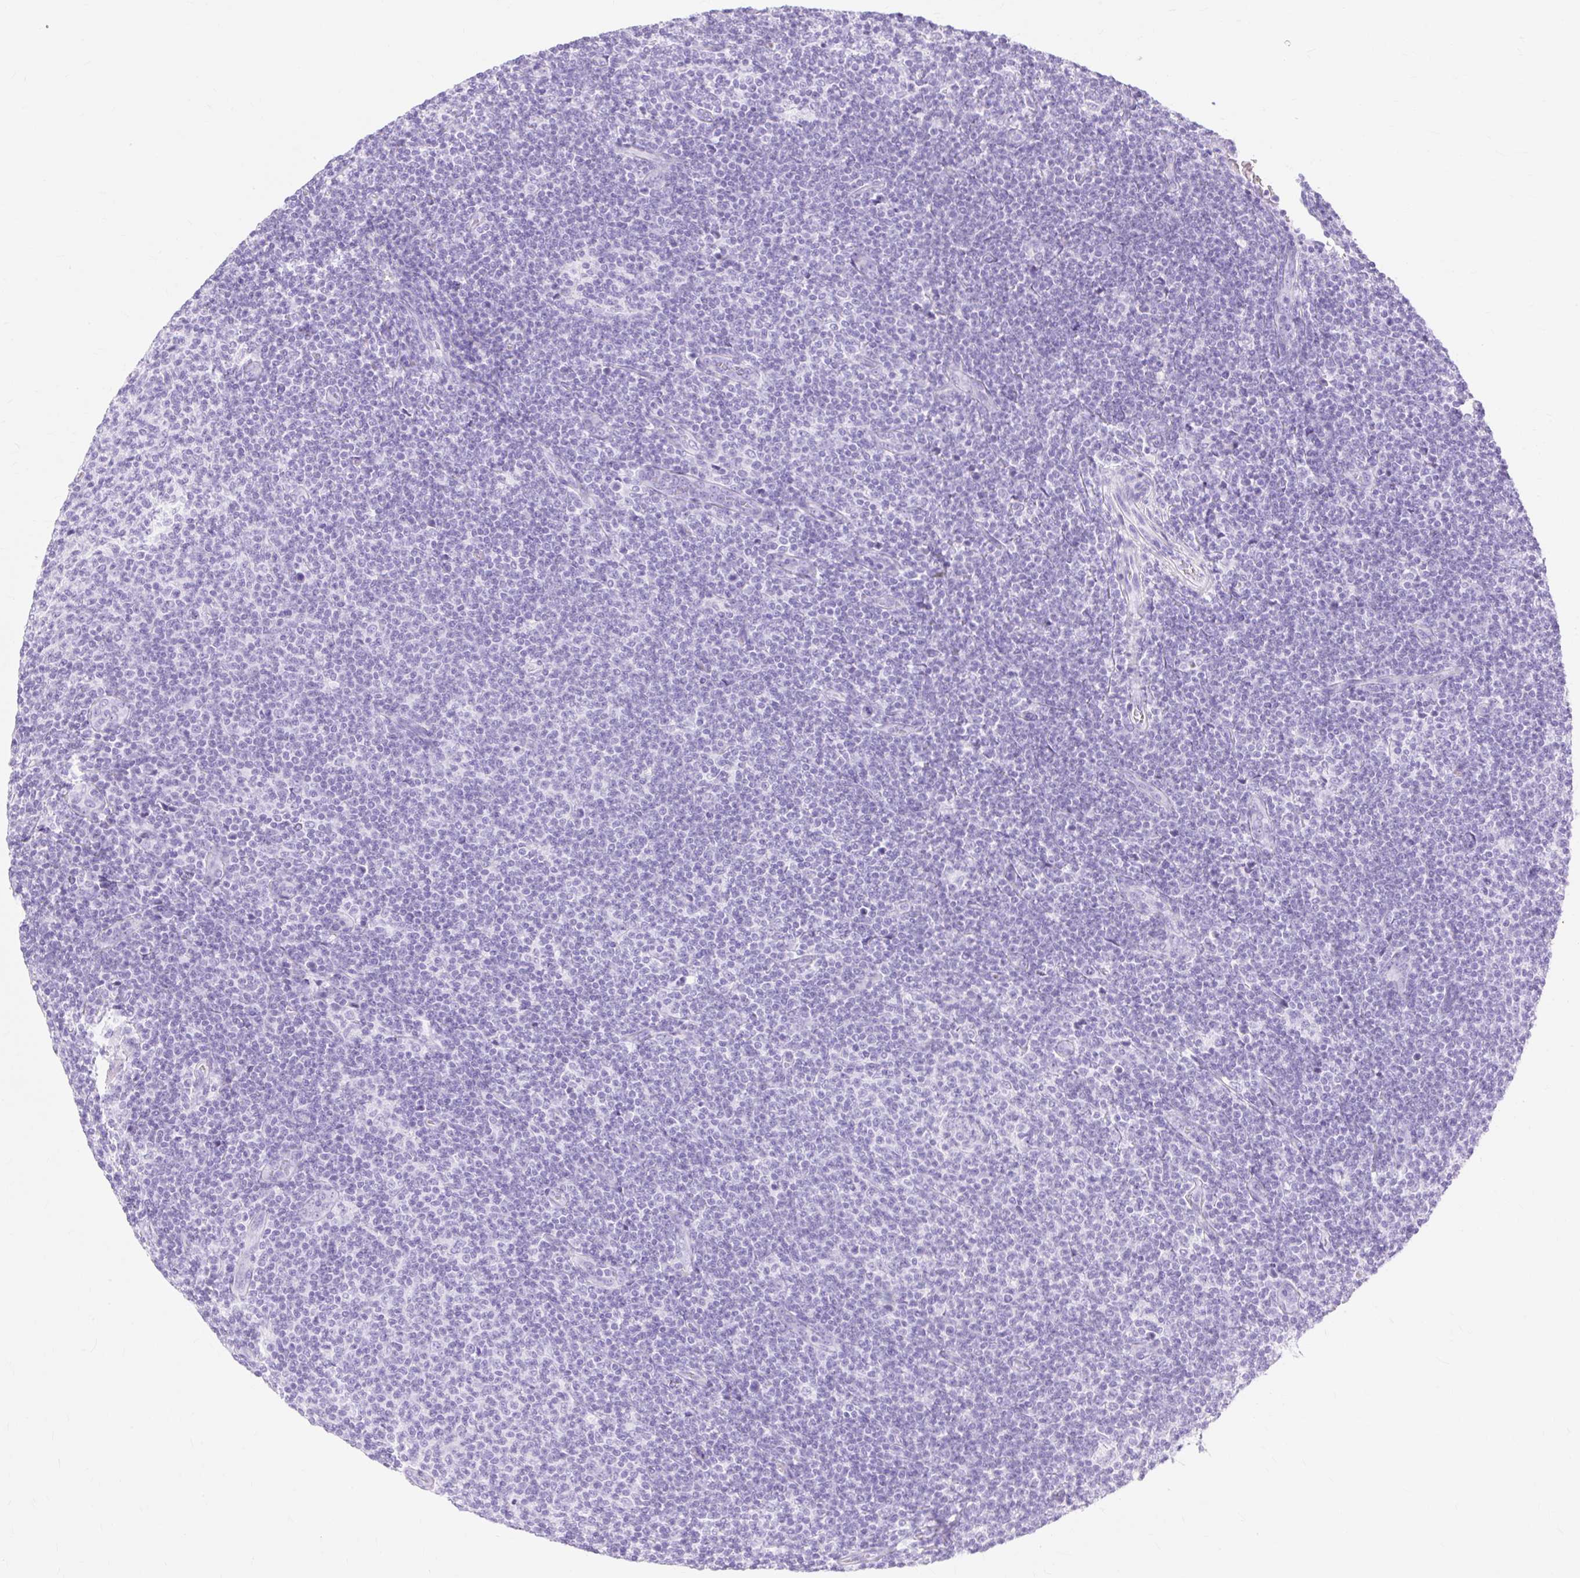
{"staining": {"intensity": "negative", "quantity": "none", "location": "none"}, "tissue": "lymphoma", "cell_type": "Tumor cells", "image_type": "cancer", "snomed": [{"axis": "morphology", "description": "Malignant lymphoma, non-Hodgkin's type, Low grade"}, {"axis": "topography", "description": "Lymph node"}], "caption": "Immunohistochemistry of human malignant lymphoma, non-Hodgkin's type (low-grade) shows no staining in tumor cells. Nuclei are stained in blue.", "gene": "MBP", "patient": {"sex": "male", "age": 66}}